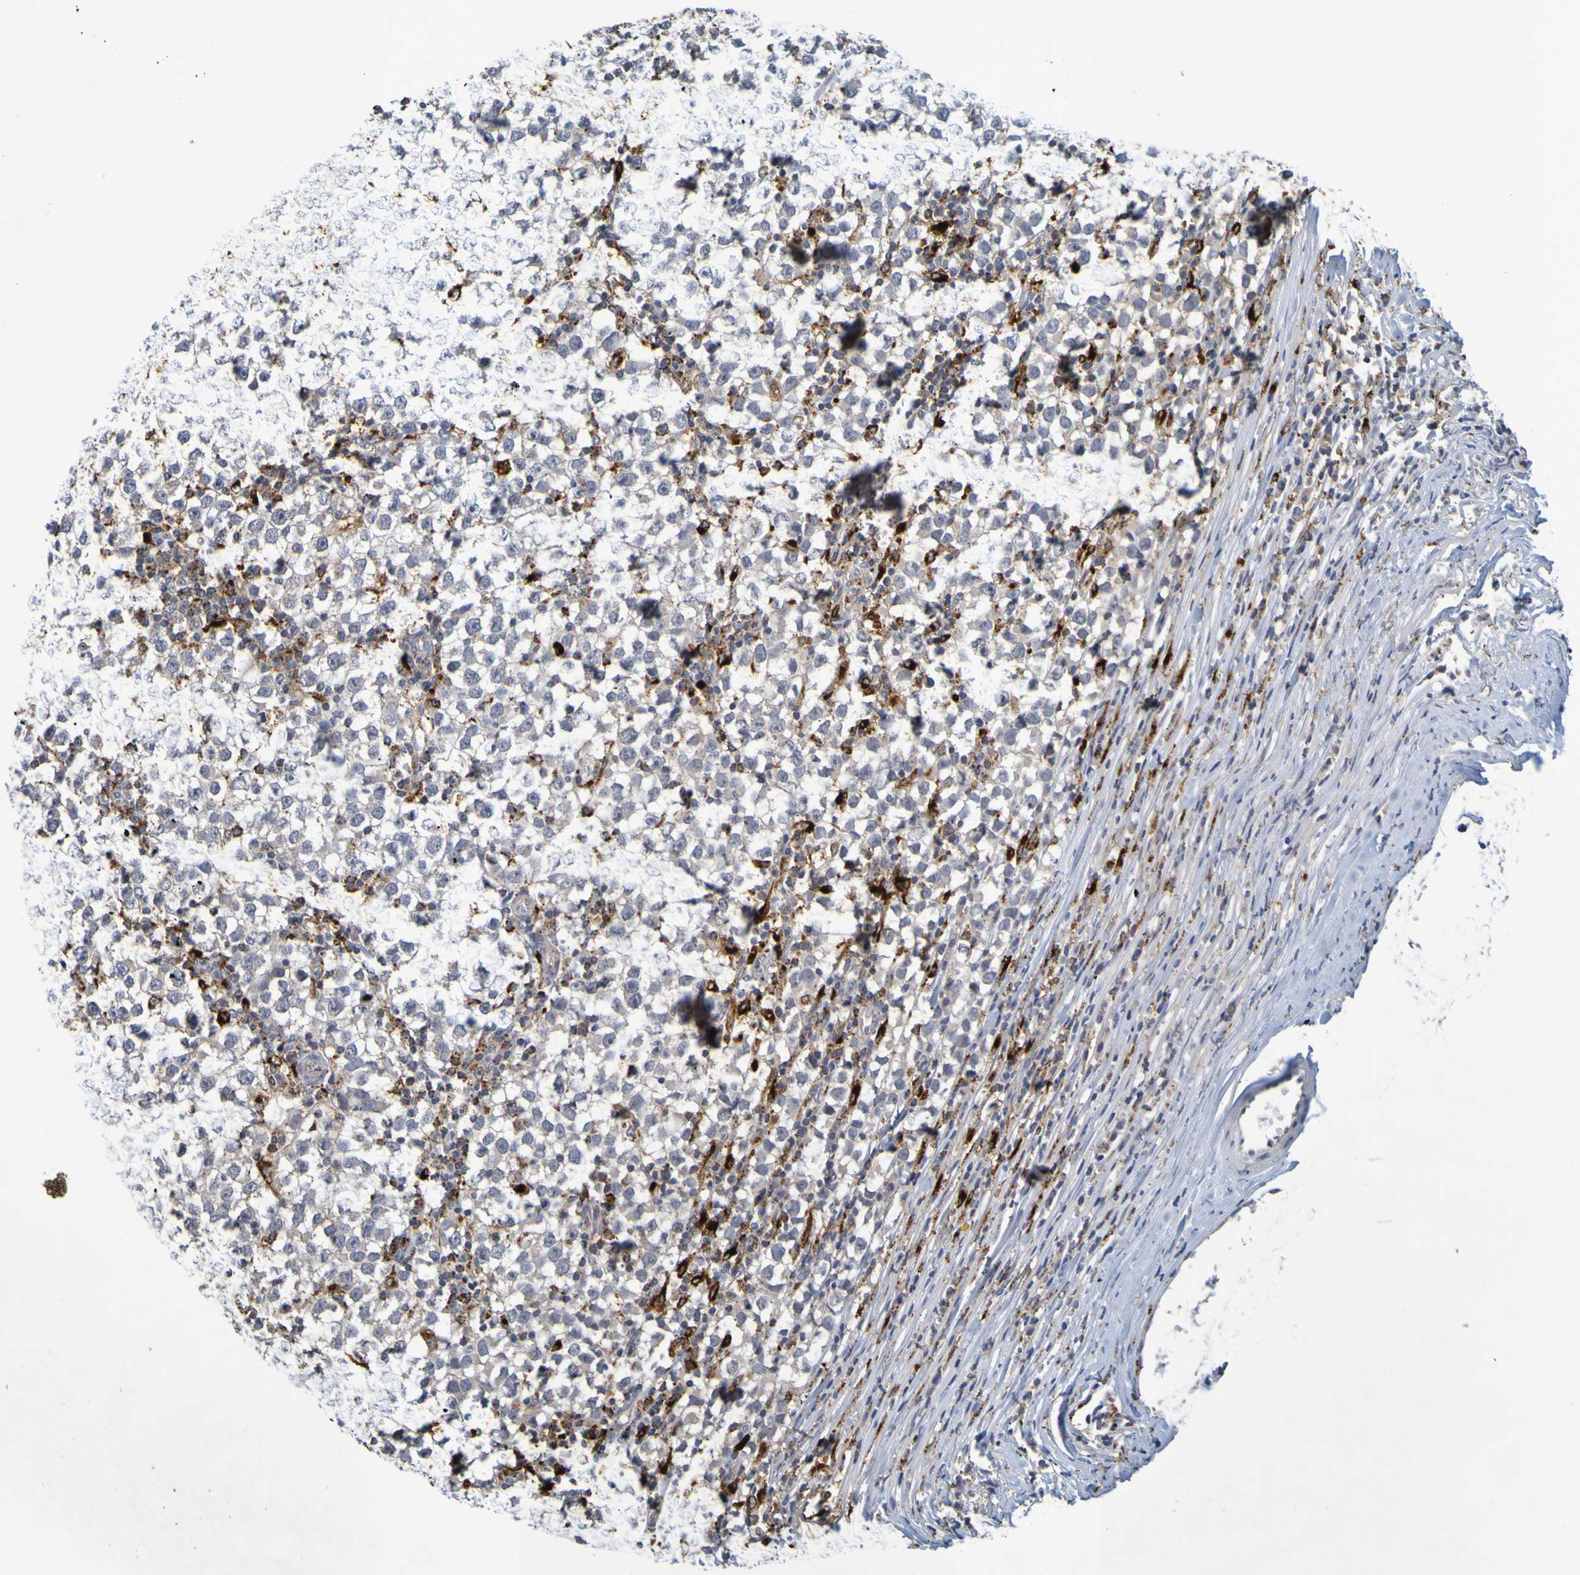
{"staining": {"intensity": "negative", "quantity": "none", "location": "none"}, "tissue": "testis cancer", "cell_type": "Tumor cells", "image_type": "cancer", "snomed": [{"axis": "morphology", "description": "Seminoma, NOS"}, {"axis": "topography", "description": "Testis"}], "caption": "IHC of seminoma (testis) exhibits no staining in tumor cells.", "gene": "TPH1", "patient": {"sex": "male", "age": 65}}